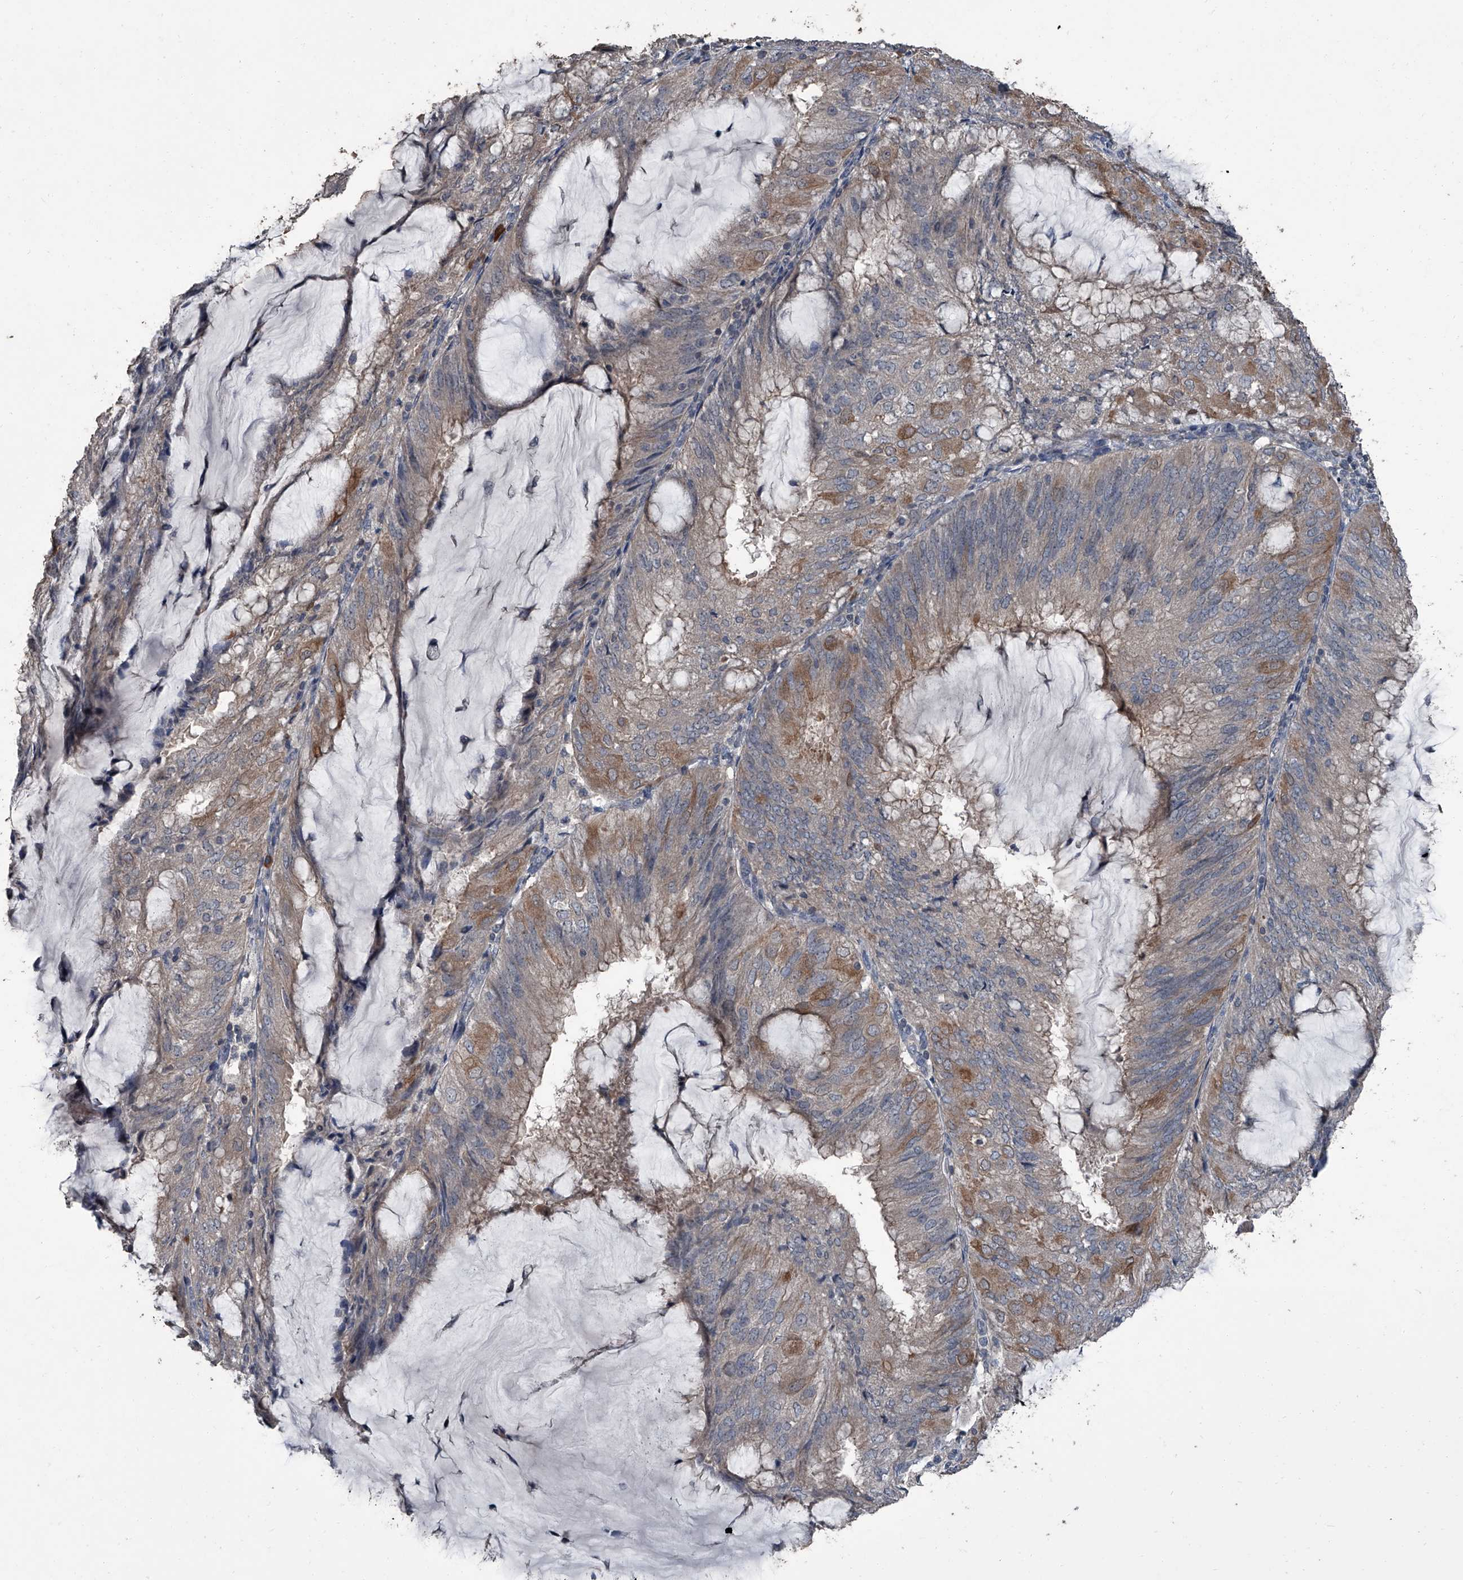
{"staining": {"intensity": "moderate", "quantity": "<25%", "location": "cytoplasmic/membranous"}, "tissue": "endometrial cancer", "cell_type": "Tumor cells", "image_type": "cancer", "snomed": [{"axis": "morphology", "description": "Adenocarcinoma, NOS"}, {"axis": "topography", "description": "Endometrium"}], "caption": "Endometrial cancer (adenocarcinoma) stained for a protein (brown) demonstrates moderate cytoplasmic/membranous positive staining in about <25% of tumor cells.", "gene": "OARD1", "patient": {"sex": "female", "age": 81}}